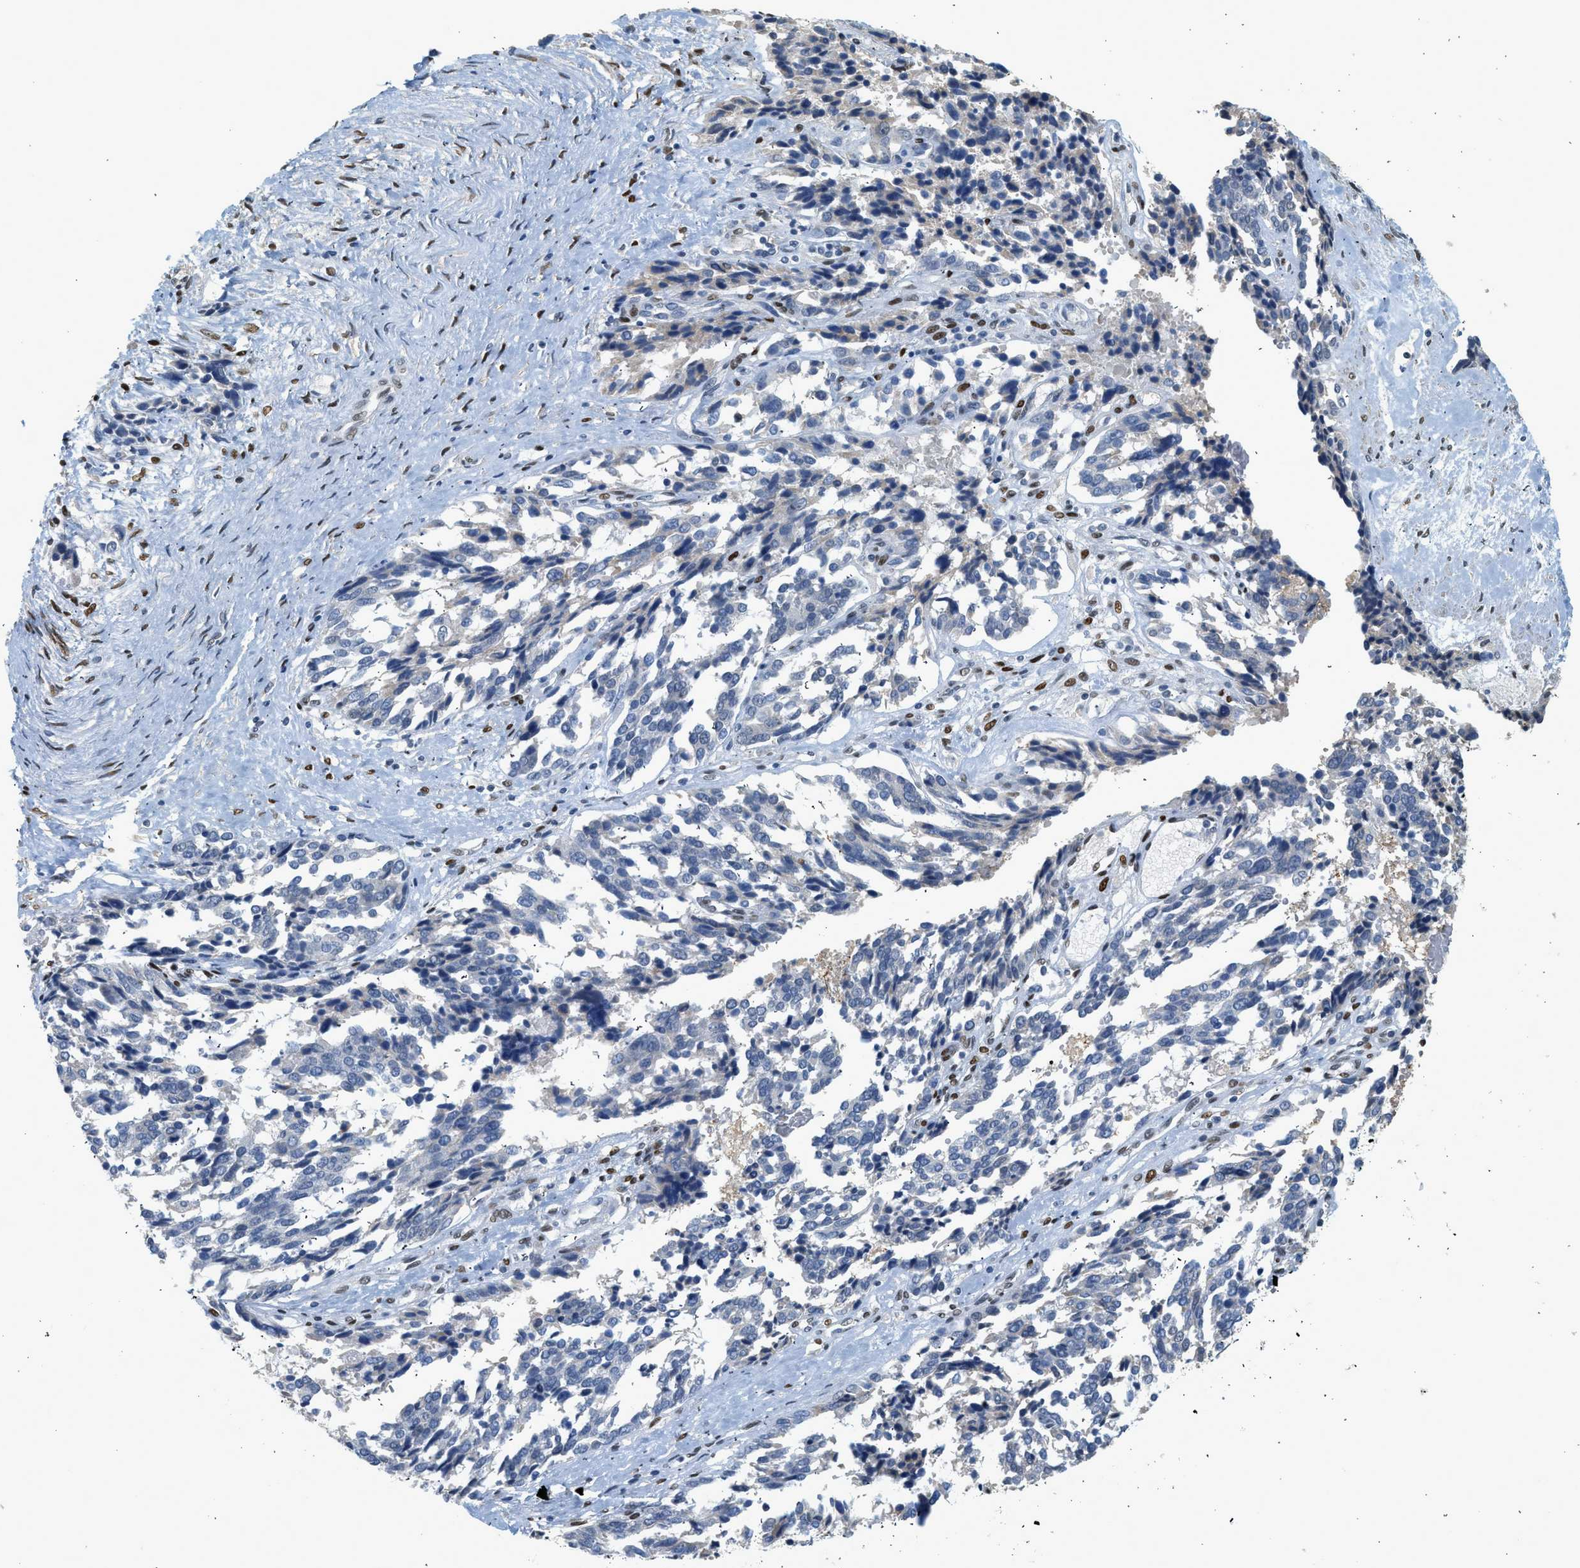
{"staining": {"intensity": "negative", "quantity": "none", "location": "none"}, "tissue": "ovarian cancer", "cell_type": "Tumor cells", "image_type": "cancer", "snomed": [{"axis": "morphology", "description": "Cystadenocarcinoma, serous, NOS"}, {"axis": "topography", "description": "Ovary"}], "caption": "There is no significant staining in tumor cells of serous cystadenocarcinoma (ovarian).", "gene": "ZBTB20", "patient": {"sex": "female", "age": 44}}